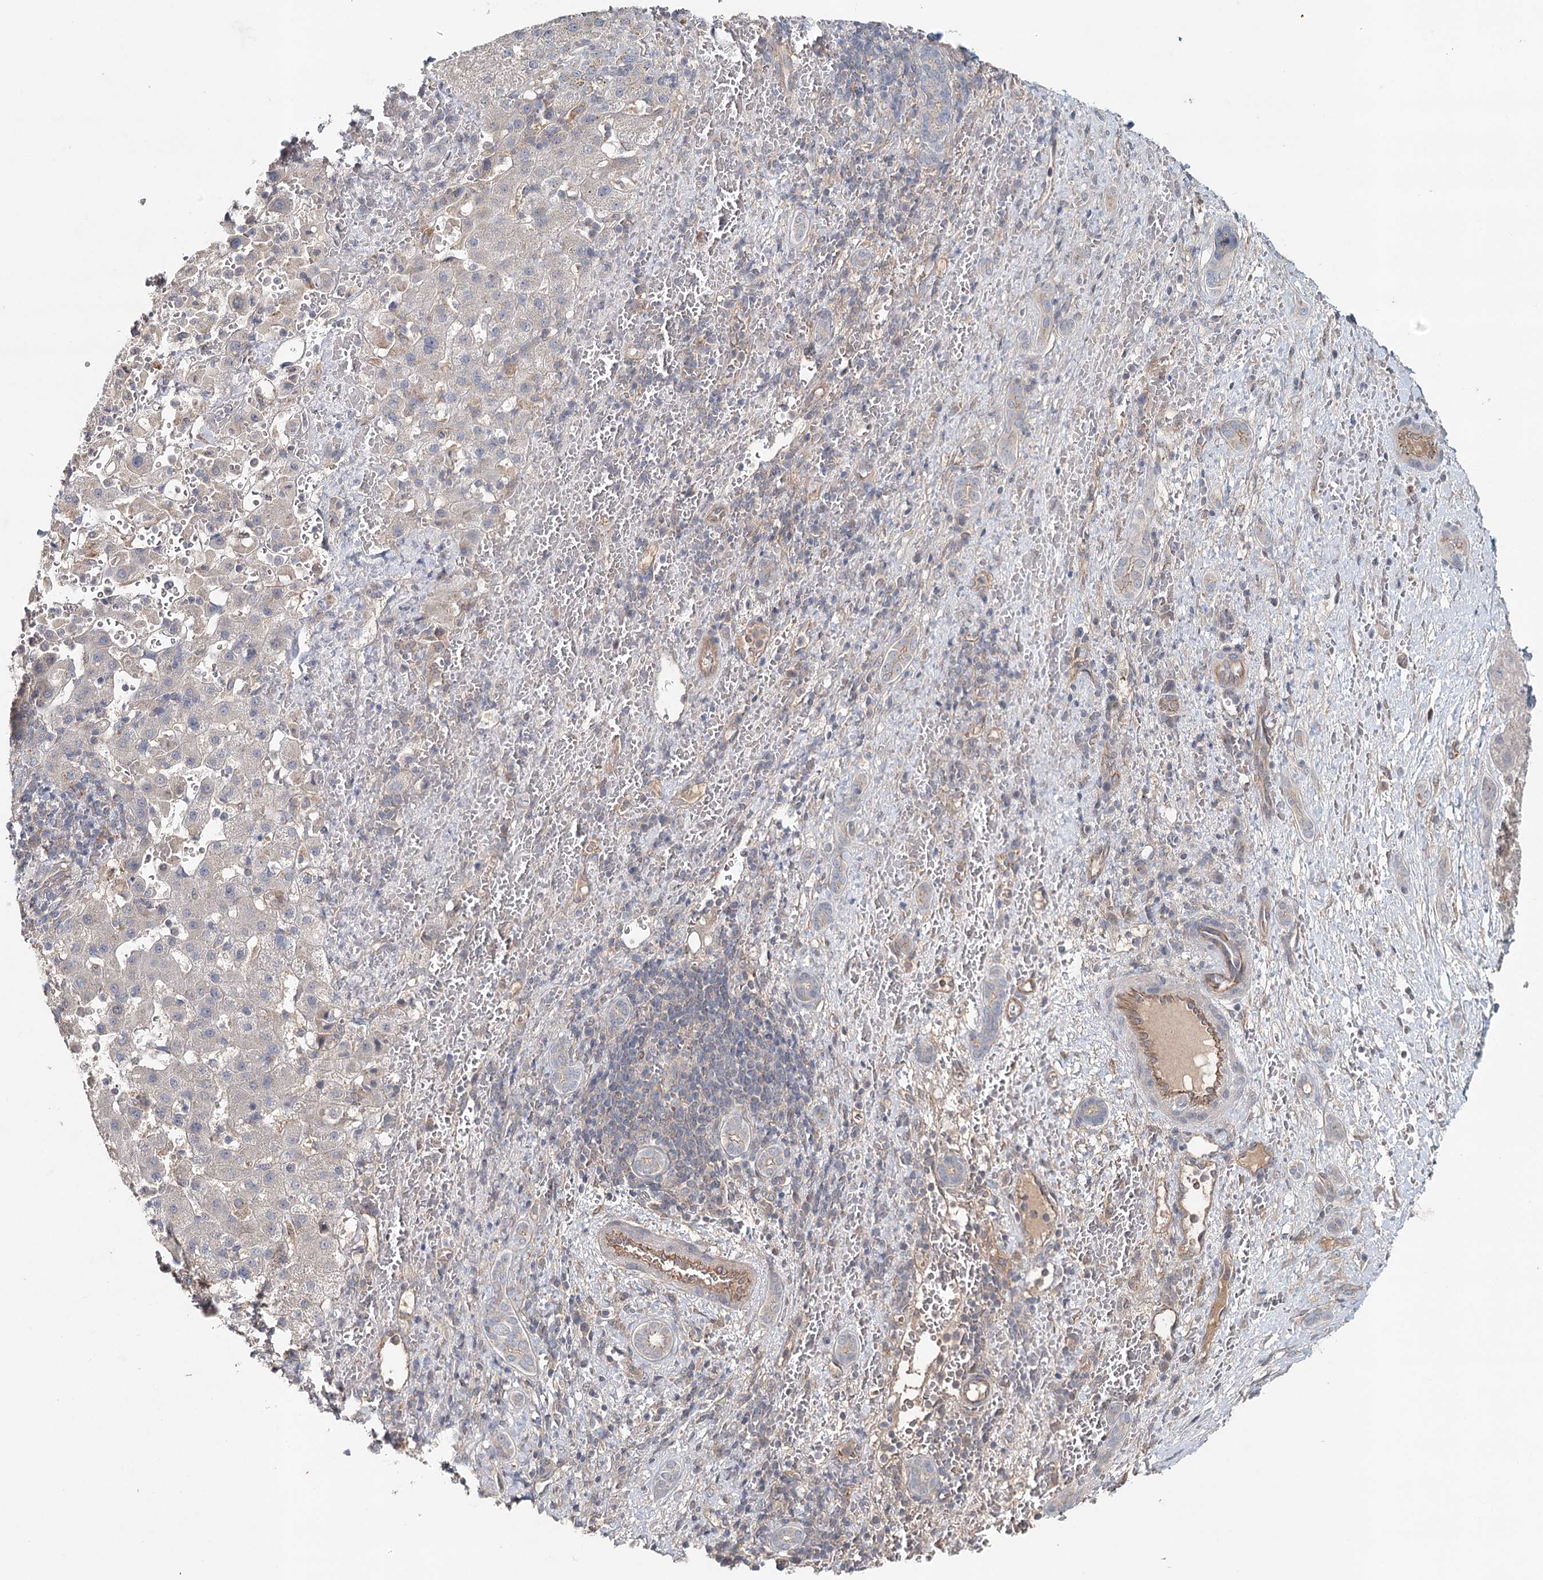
{"staining": {"intensity": "weak", "quantity": ">75%", "location": "cytoplasmic/membranous"}, "tissue": "liver cancer", "cell_type": "Tumor cells", "image_type": "cancer", "snomed": [{"axis": "morphology", "description": "Normal tissue, NOS"}, {"axis": "morphology", "description": "Carcinoma, Hepatocellular, NOS"}, {"axis": "topography", "description": "Liver"}], "caption": "IHC micrograph of neoplastic tissue: hepatocellular carcinoma (liver) stained using immunohistochemistry (IHC) displays low levels of weak protein expression localized specifically in the cytoplasmic/membranous of tumor cells, appearing as a cytoplasmic/membranous brown color.", "gene": "SYNPO", "patient": {"sex": "male", "age": 57}}